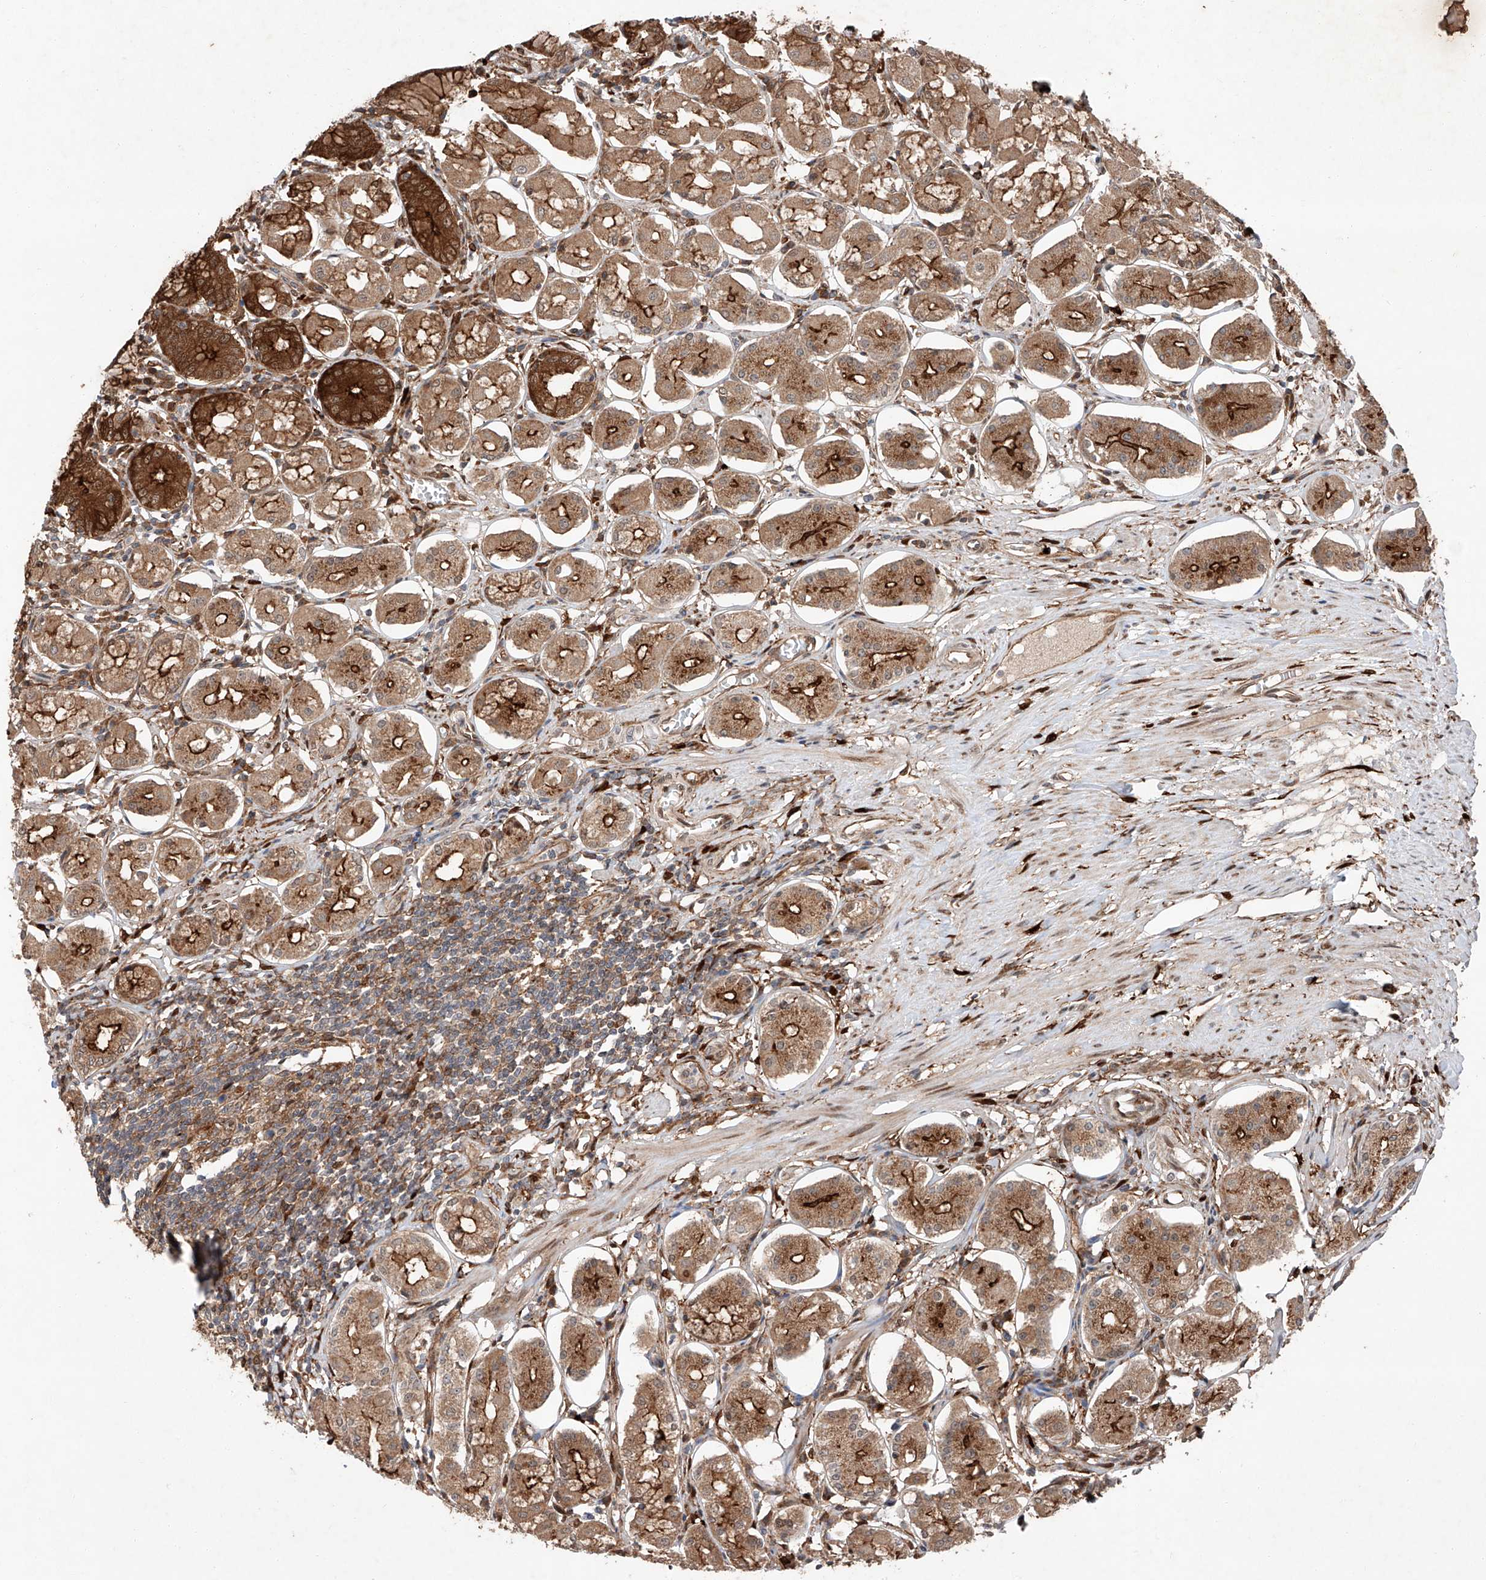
{"staining": {"intensity": "strong", "quantity": ">75%", "location": "cytoplasmic/membranous"}, "tissue": "stomach", "cell_type": "Glandular cells", "image_type": "normal", "snomed": [{"axis": "morphology", "description": "Normal tissue, NOS"}, {"axis": "topography", "description": "Stomach, lower"}], "caption": "Immunohistochemical staining of benign human stomach shows >75% levels of strong cytoplasmic/membranous protein positivity in about >75% of glandular cells.", "gene": "ZFP28", "patient": {"sex": "female", "age": 56}}